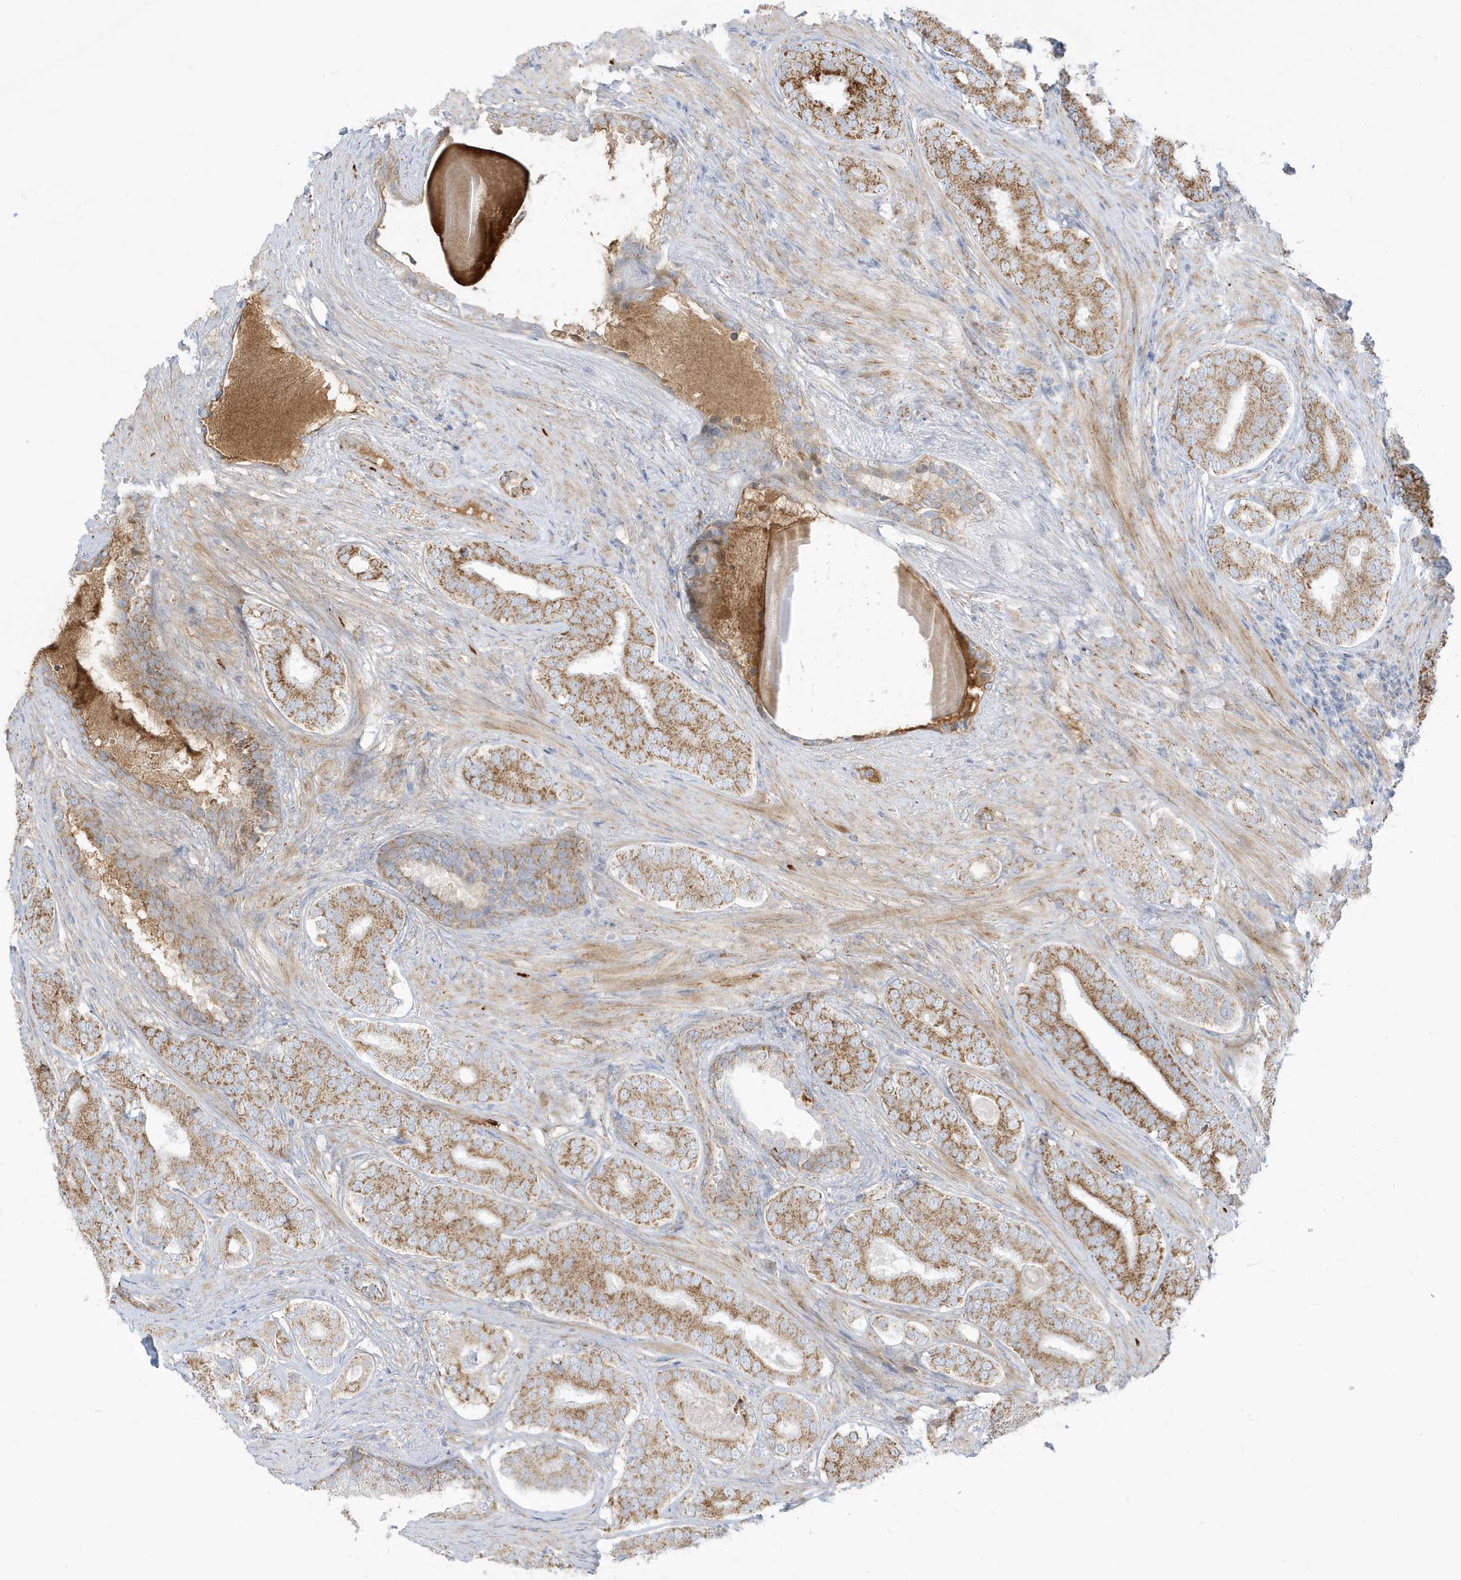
{"staining": {"intensity": "moderate", "quantity": ">75%", "location": "cytoplasmic/membranous"}, "tissue": "prostate cancer", "cell_type": "Tumor cells", "image_type": "cancer", "snomed": [{"axis": "morphology", "description": "Adenocarcinoma, High grade"}, {"axis": "topography", "description": "Prostate"}], "caption": "This is a micrograph of IHC staining of prostate cancer, which shows moderate expression in the cytoplasmic/membranous of tumor cells.", "gene": "IFT57", "patient": {"sex": "male", "age": 60}}